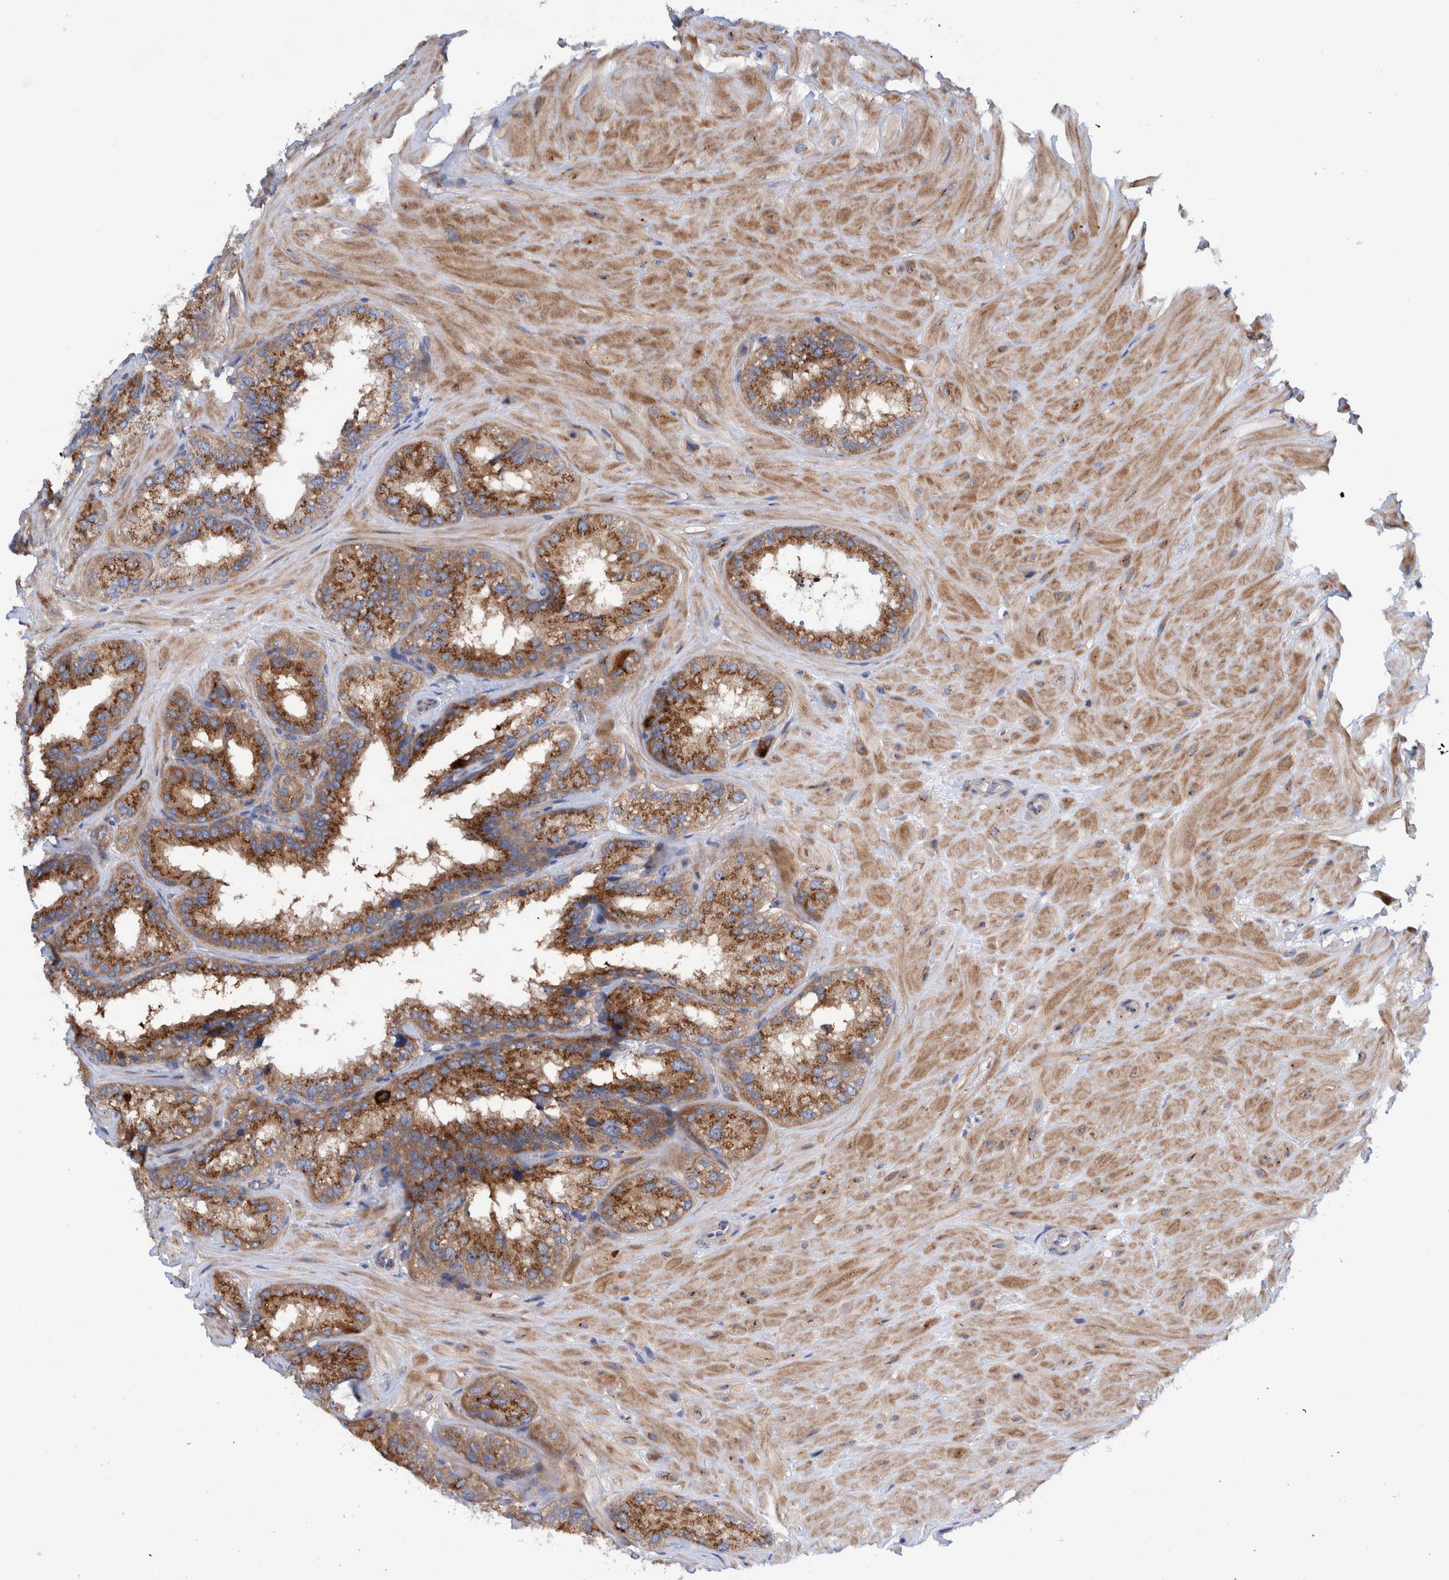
{"staining": {"intensity": "strong", "quantity": ">75%", "location": "cytoplasmic/membranous"}, "tissue": "seminal vesicle", "cell_type": "Glandular cells", "image_type": "normal", "snomed": [{"axis": "morphology", "description": "Normal tissue, NOS"}, {"axis": "topography", "description": "Prostate"}, {"axis": "topography", "description": "Seminal veicle"}], "caption": "An immunohistochemistry photomicrograph of benign tissue is shown. Protein staining in brown highlights strong cytoplasmic/membranous positivity in seminal vesicle within glandular cells. (DAB IHC, brown staining for protein, blue staining for nuclei).", "gene": "TRIM58", "patient": {"sex": "male", "age": 51}}